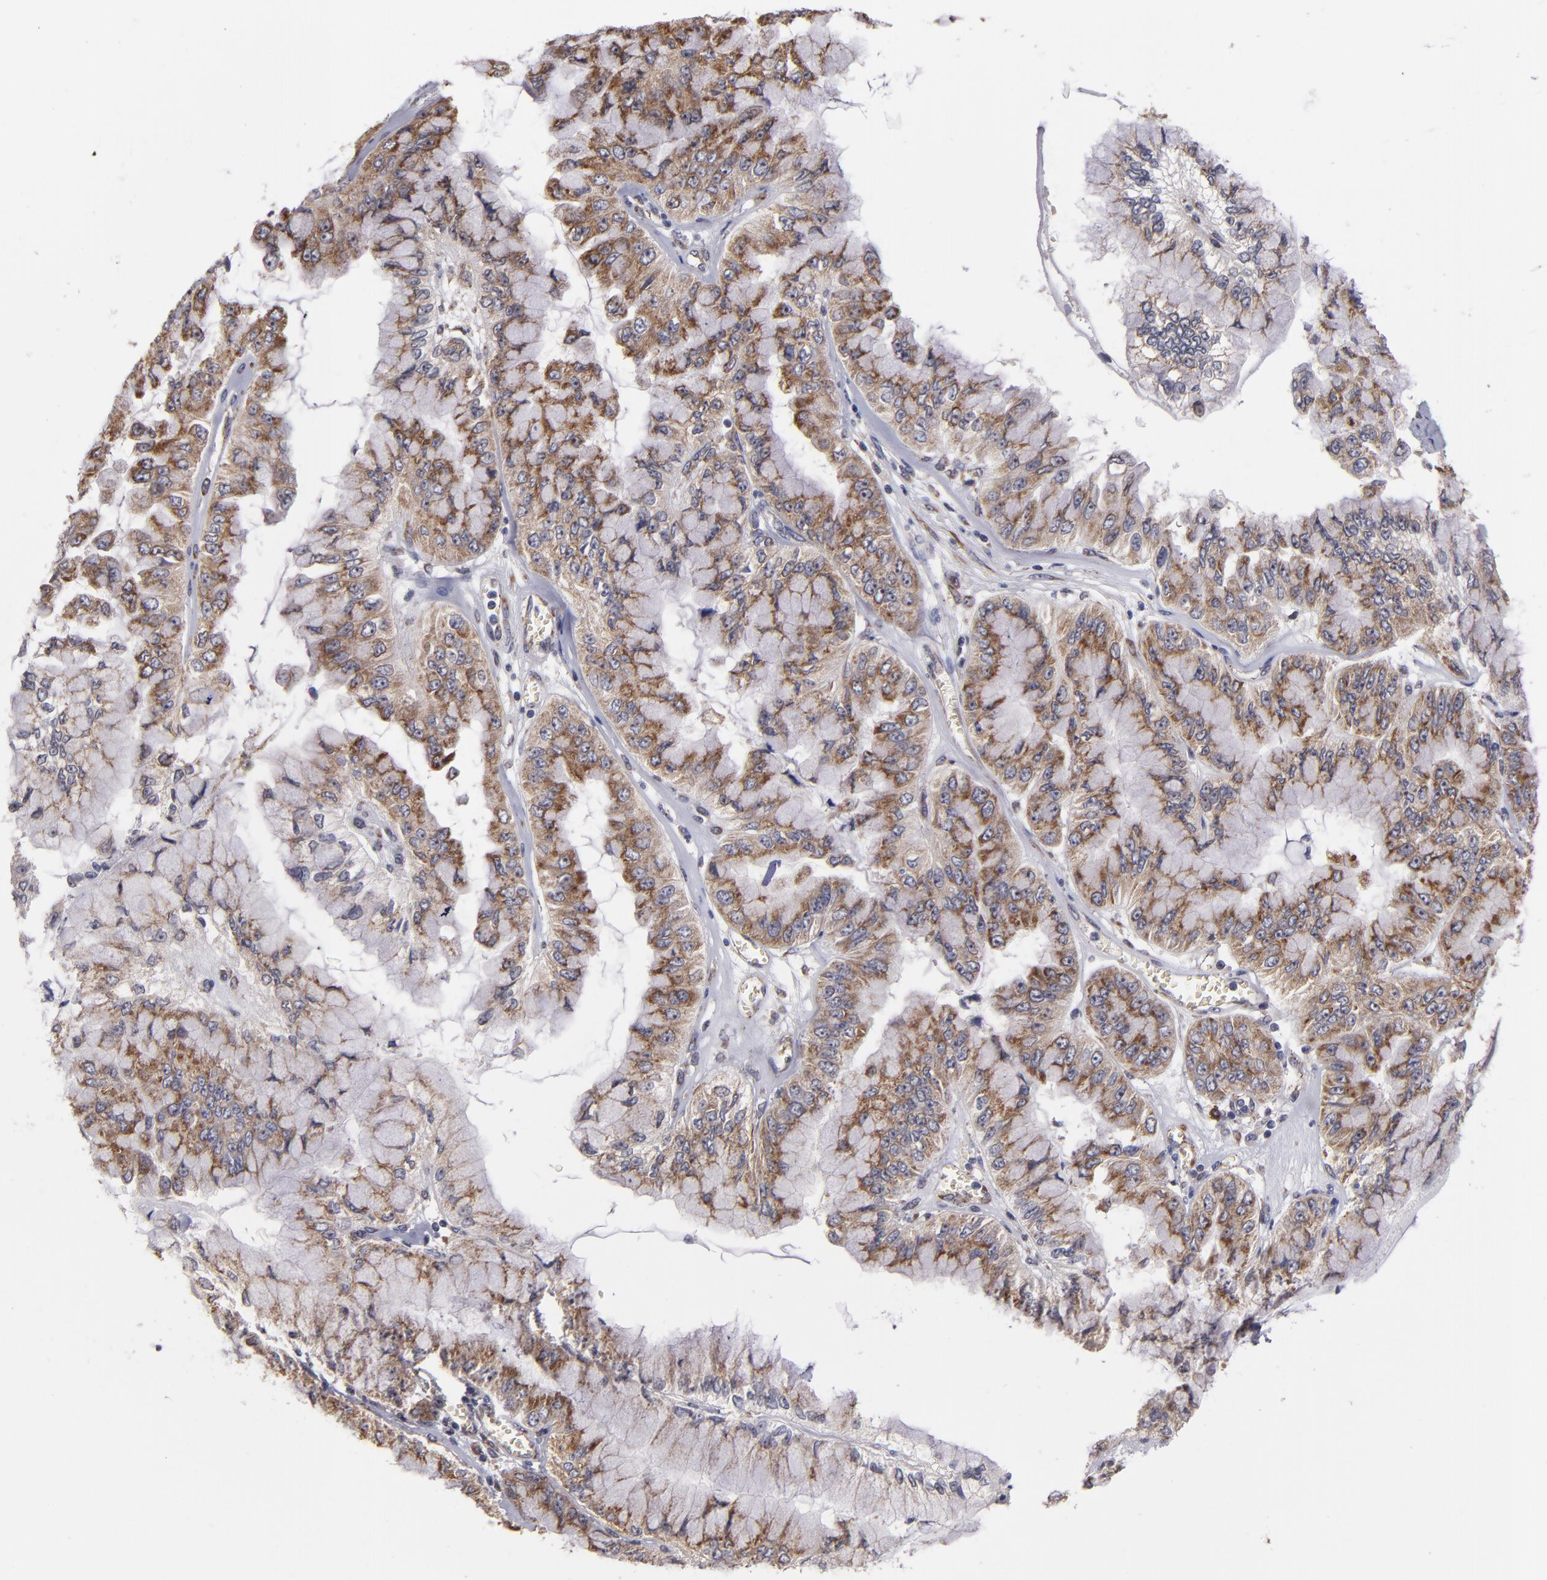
{"staining": {"intensity": "weak", "quantity": ">75%", "location": "cytoplasmic/membranous"}, "tissue": "liver cancer", "cell_type": "Tumor cells", "image_type": "cancer", "snomed": [{"axis": "morphology", "description": "Cholangiocarcinoma"}, {"axis": "topography", "description": "Liver"}], "caption": "A brown stain labels weak cytoplasmic/membranous staining of a protein in liver cholangiocarcinoma tumor cells. (DAB (3,3'-diaminobenzidine) IHC with brightfield microscopy, high magnification).", "gene": "CASP1", "patient": {"sex": "female", "age": 79}}